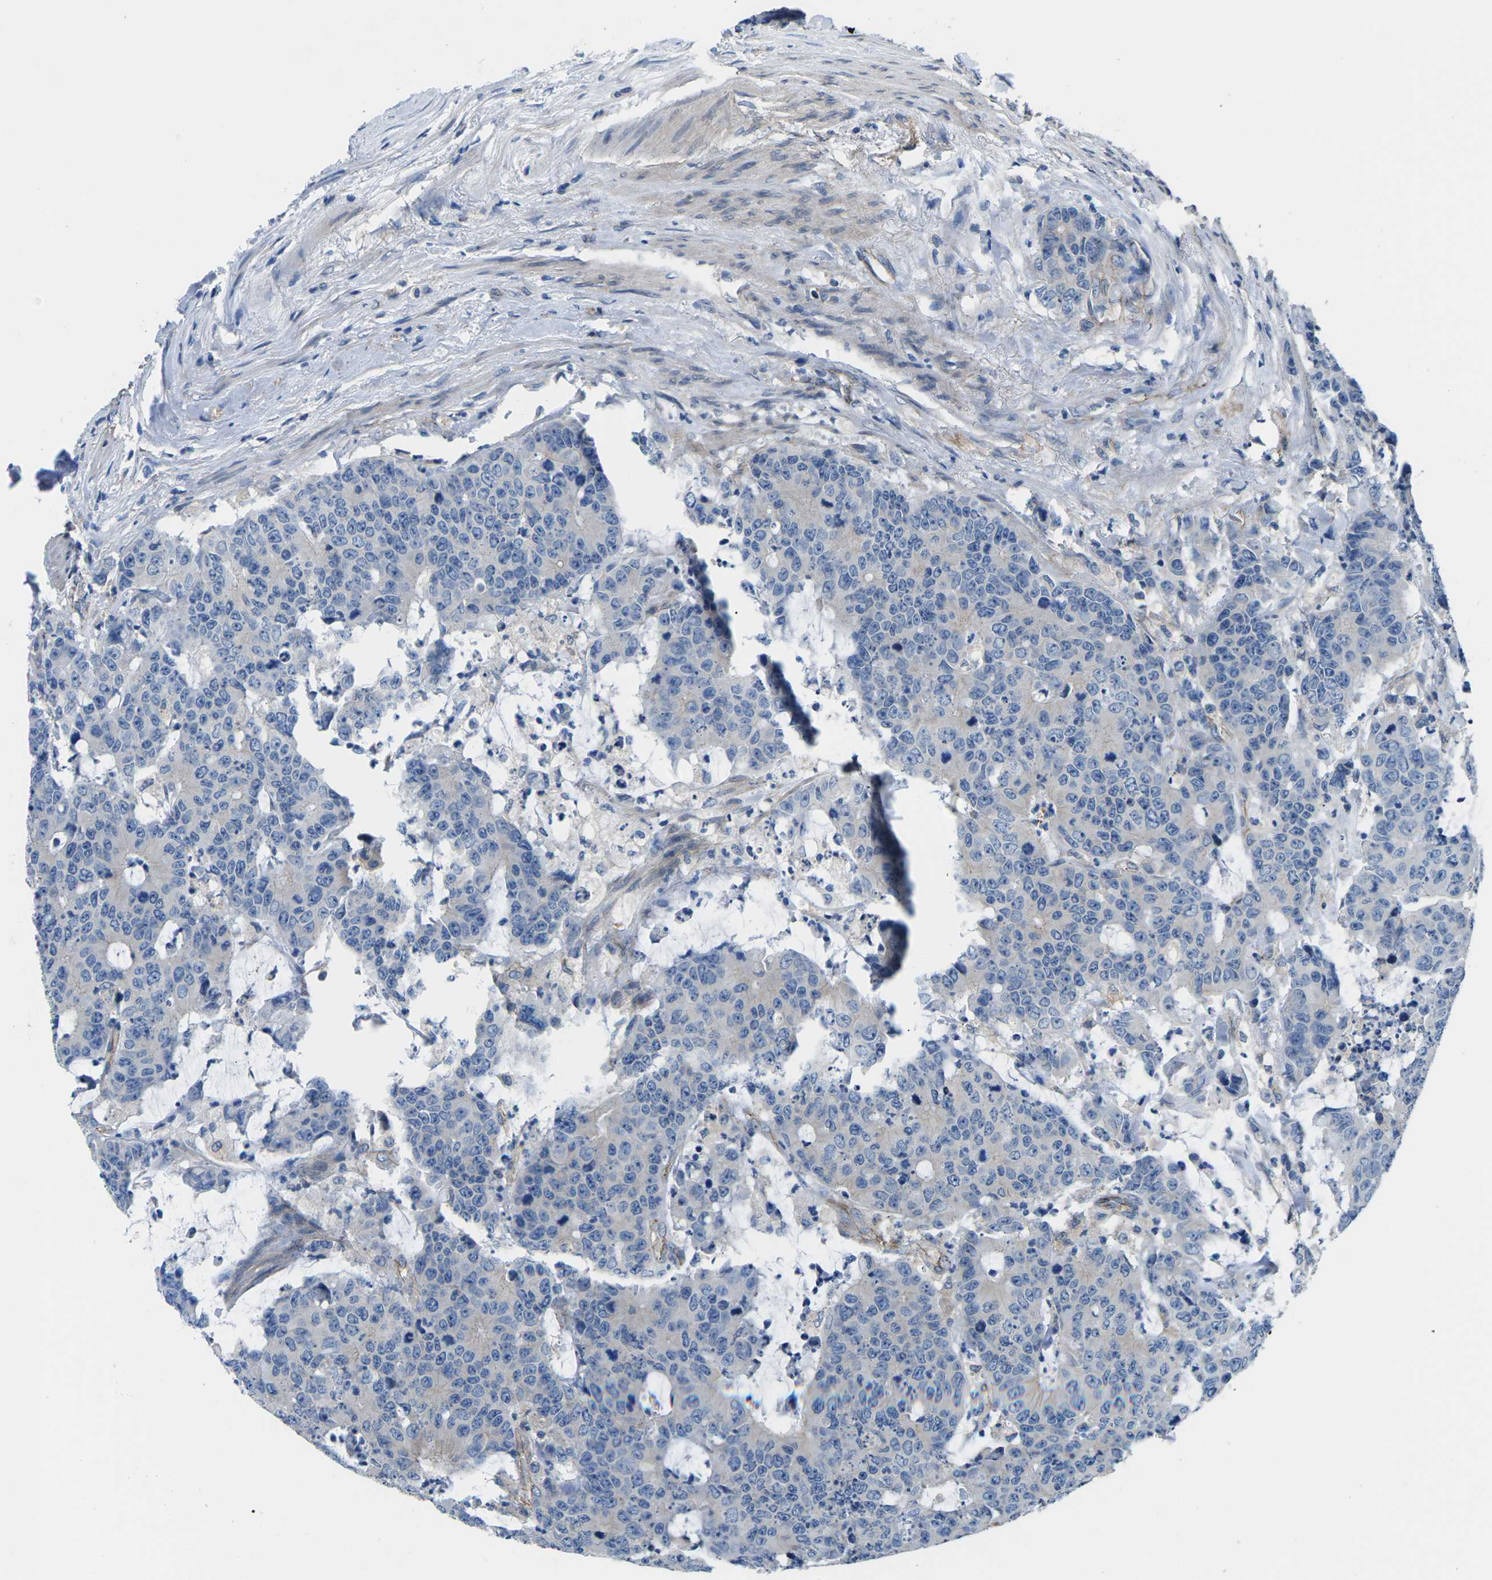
{"staining": {"intensity": "negative", "quantity": "none", "location": "none"}, "tissue": "colorectal cancer", "cell_type": "Tumor cells", "image_type": "cancer", "snomed": [{"axis": "morphology", "description": "Adenocarcinoma, NOS"}, {"axis": "topography", "description": "Colon"}], "caption": "This is an IHC histopathology image of adenocarcinoma (colorectal). There is no expression in tumor cells.", "gene": "CTNND1", "patient": {"sex": "female", "age": 86}}